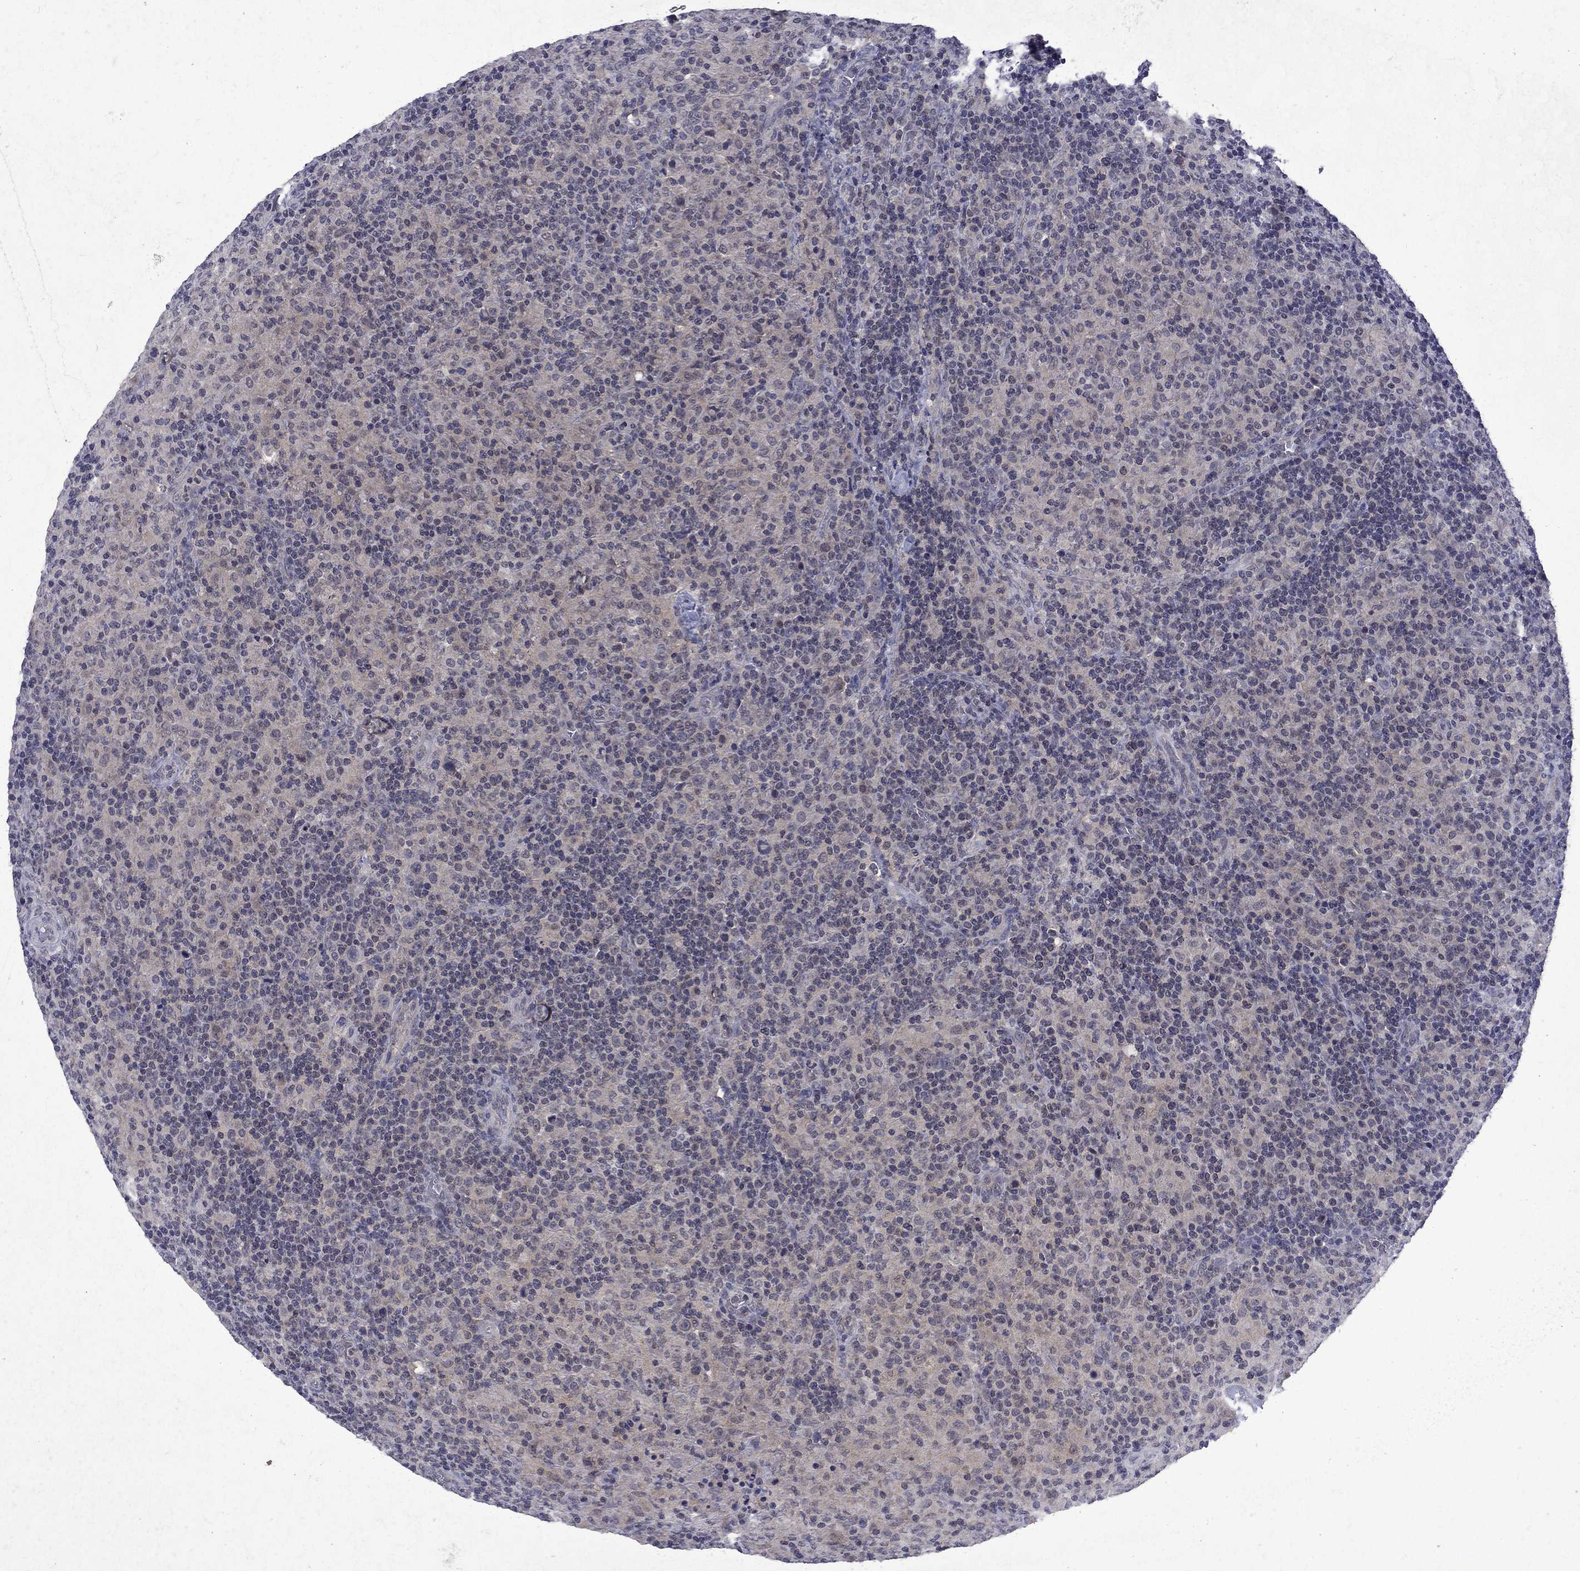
{"staining": {"intensity": "negative", "quantity": "none", "location": "none"}, "tissue": "lymphoma", "cell_type": "Tumor cells", "image_type": "cancer", "snomed": [{"axis": "morphology", "description": "Hodgkin's disease, NOS"}, {"axis": "topography", "description": "Lymph node"}], "caption": "Tumor cells are negative for brown protein staining in lymphoma.", "gene": "CHAT", "patient": {"sex": "male", "age": 70}}